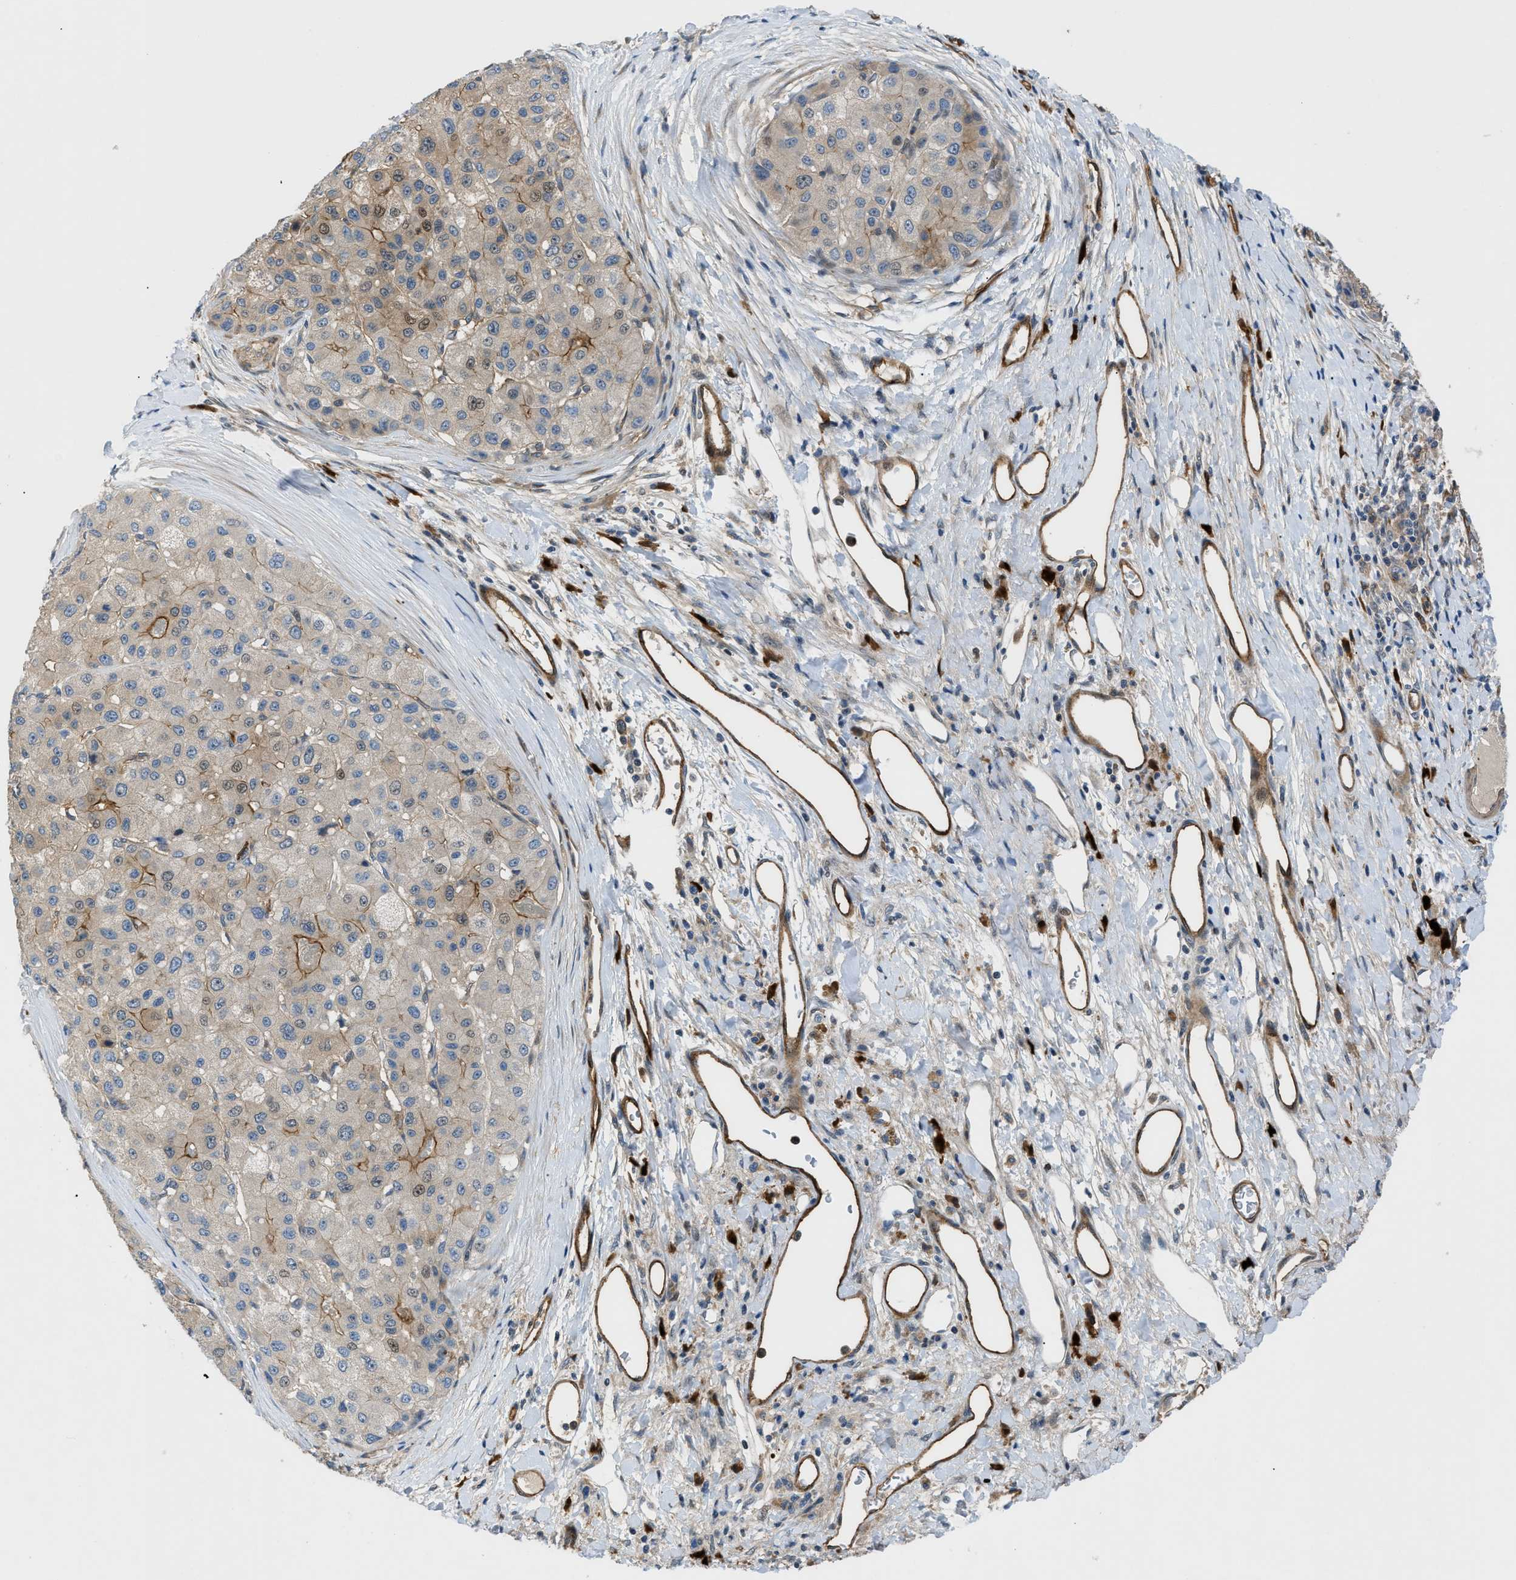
{"staining": {"intensity": "weak", "quantity": "<25%", "location": "cytoplasmic/membranous,nuclear"}, "tissue": "liver cancer", "cell_type": "Tumor cells", "image_type": "cancer", "snomed": [{"axis": "morphology", "description": "Carcinoma, Hepatocellular, NOS"}, {"axis": "topography", "description": "Liver"}], "caption": "A high-resolution histopathology image shows immunohistochemistry staining of liver hepatocellular carcinoma, which shows no significant staining in tumor cells.", "gene": "TRAK2", "patient": {"sex": "male", "age": 80}}